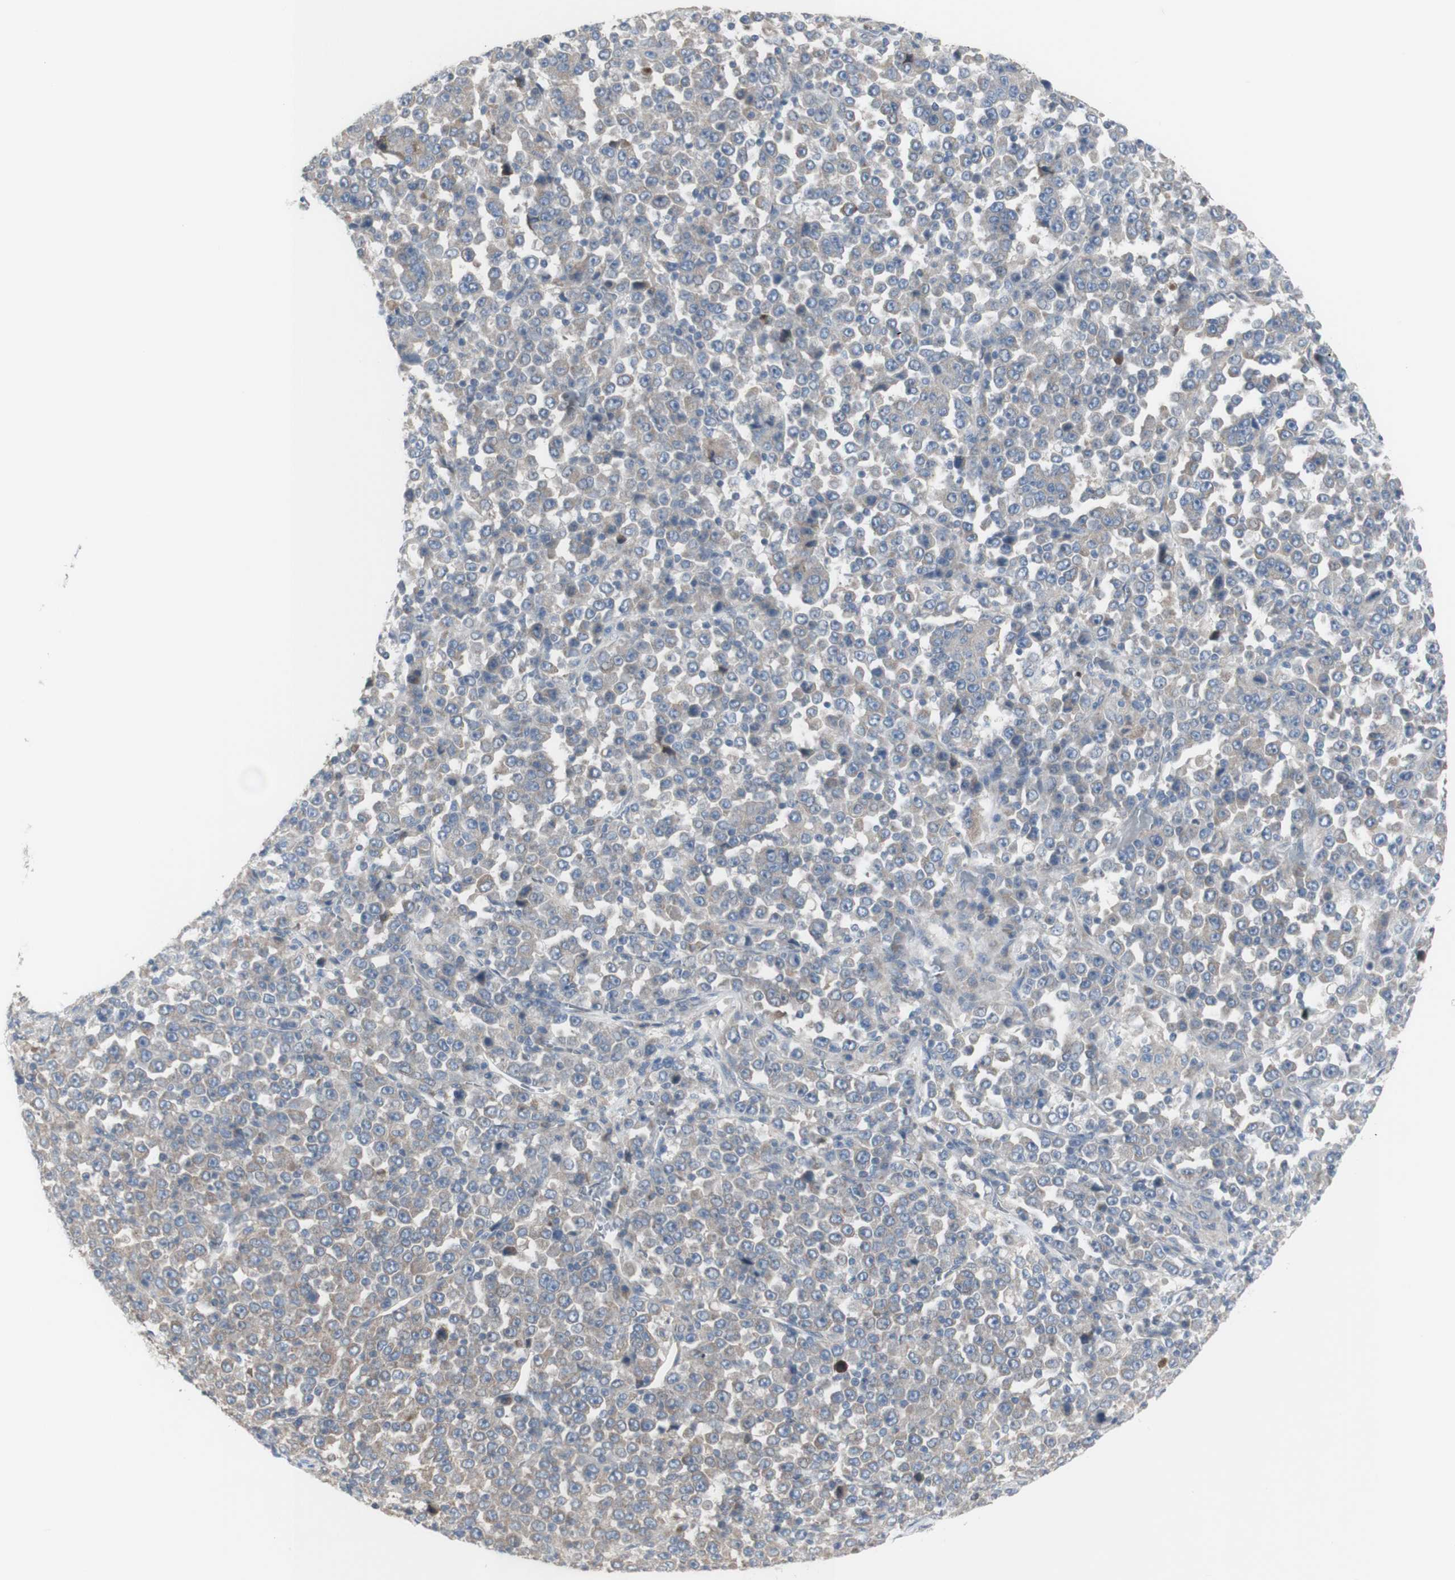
{"staining": {"intensity": "weak", "quantity": "<25%", "location": "cytoplasmic/membranous"}, "tissue": "stomach cancer", "cell_type": "Tumor cells", "image_type": "cancer", "snomed": [{"axis": "morphology", "description": "Normal tissue, NOS"}, {"axis": "morphology", "description": "Adenocarcinoma, NOS"}, {"axis": "topography", "description": "Stomach, upper"}, {"axis": "topography", "description": "Stomach"}], "caption": "Stomach adenocarcinoma stained for a protein using IHC exhibits no staining tumor cells.", "gene": "C3orf52", "patient": {"sex": "male", "age": 59}}